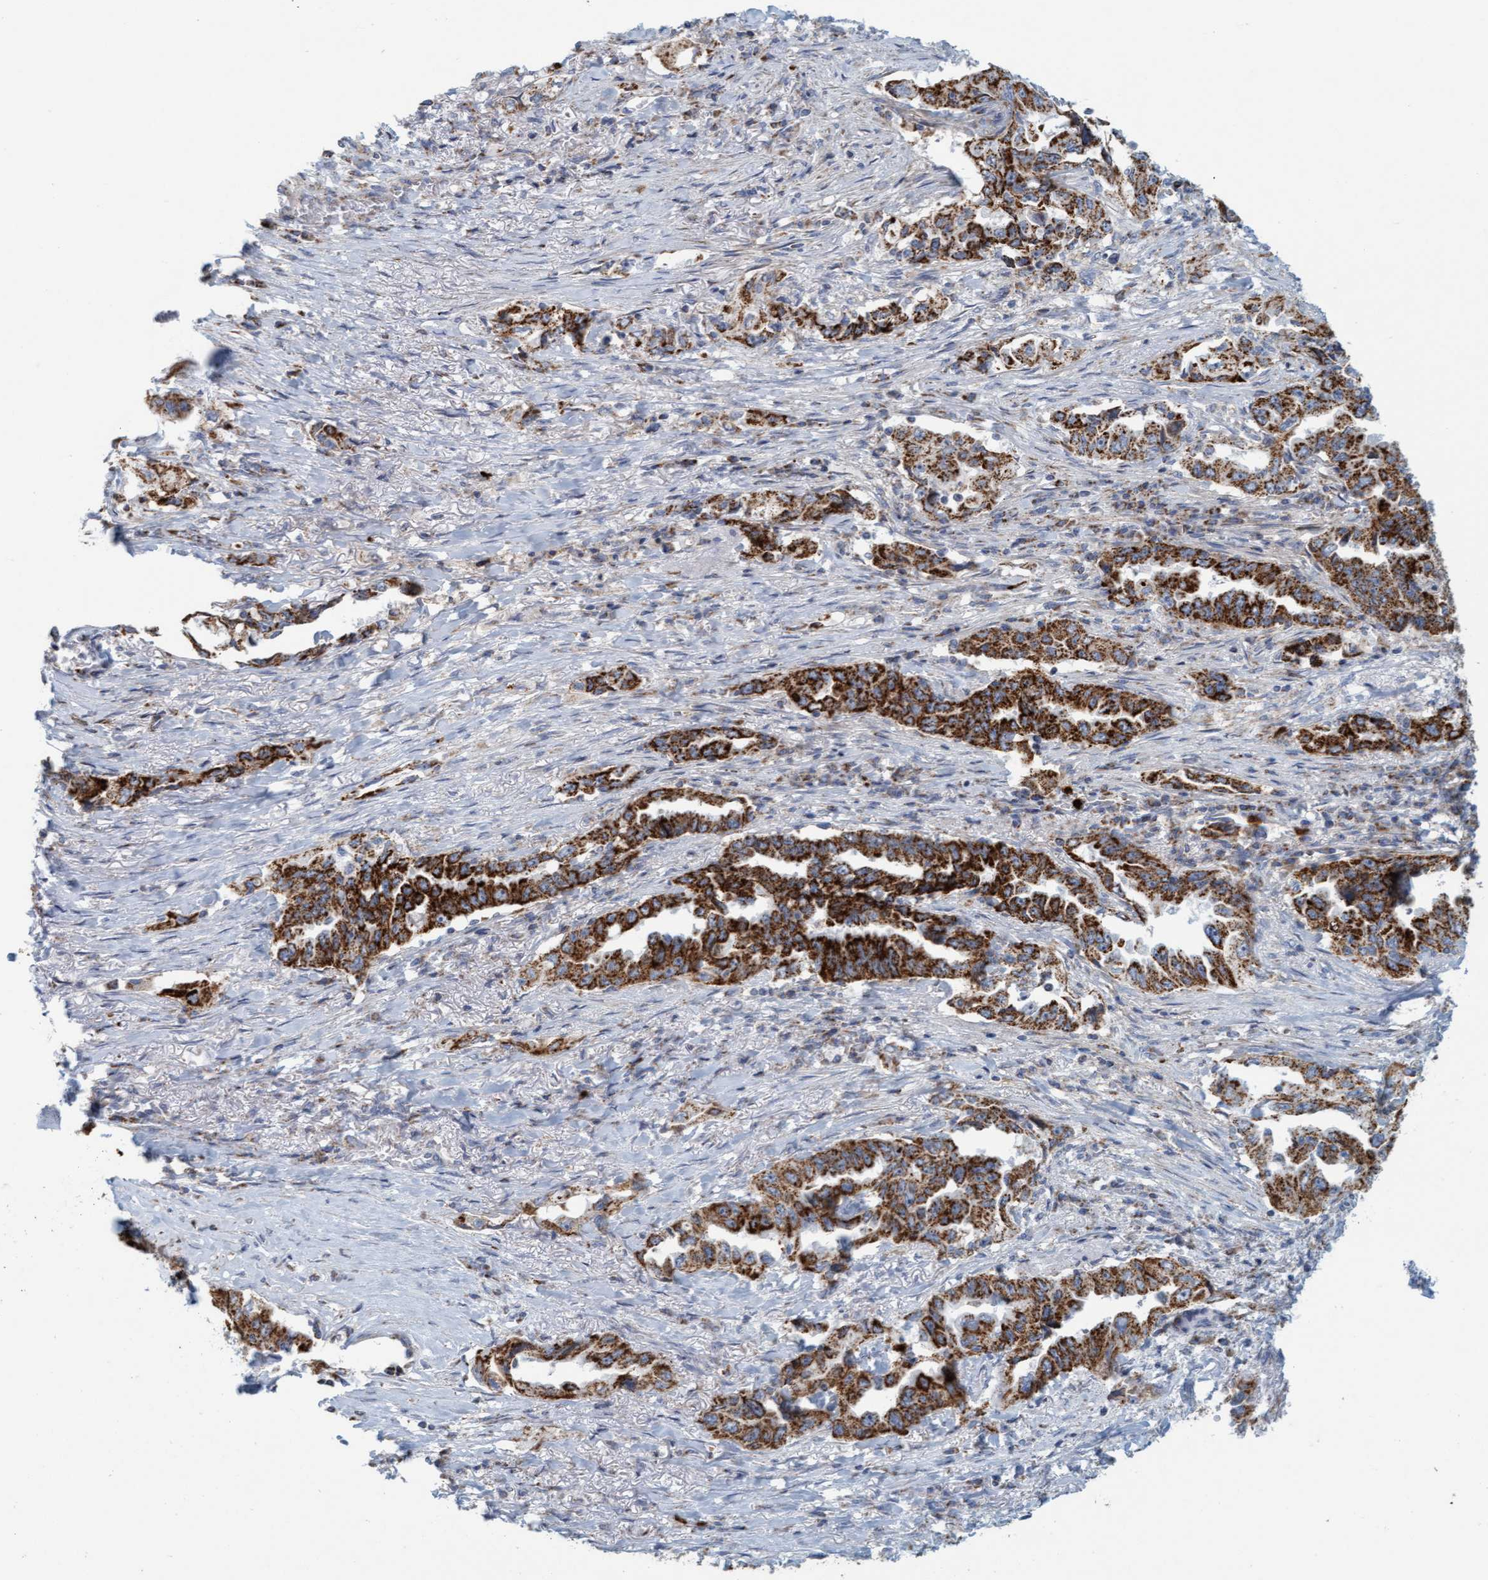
{"staining": {"intensity": "strong", "quantity": ">75%", "location": "cytoplasmic/membranous"}, "tissue": "lung cancer", "cell_type": "Tumor cells", "image_type": "cancer", "snomed": [{"axis": "morphology", "description": "Adenocarcinoma, NOS"}, {"axis": "topography", "description": "Lung"}], "caption": "The photomicrograph reveals a brown stain indicating the presence of a protein in the cytoplasmic/membranous of tumor cells in lung adenocarcinoma.", "gene": "B9D1", "patient": {"sex": "female", "age": 51}}